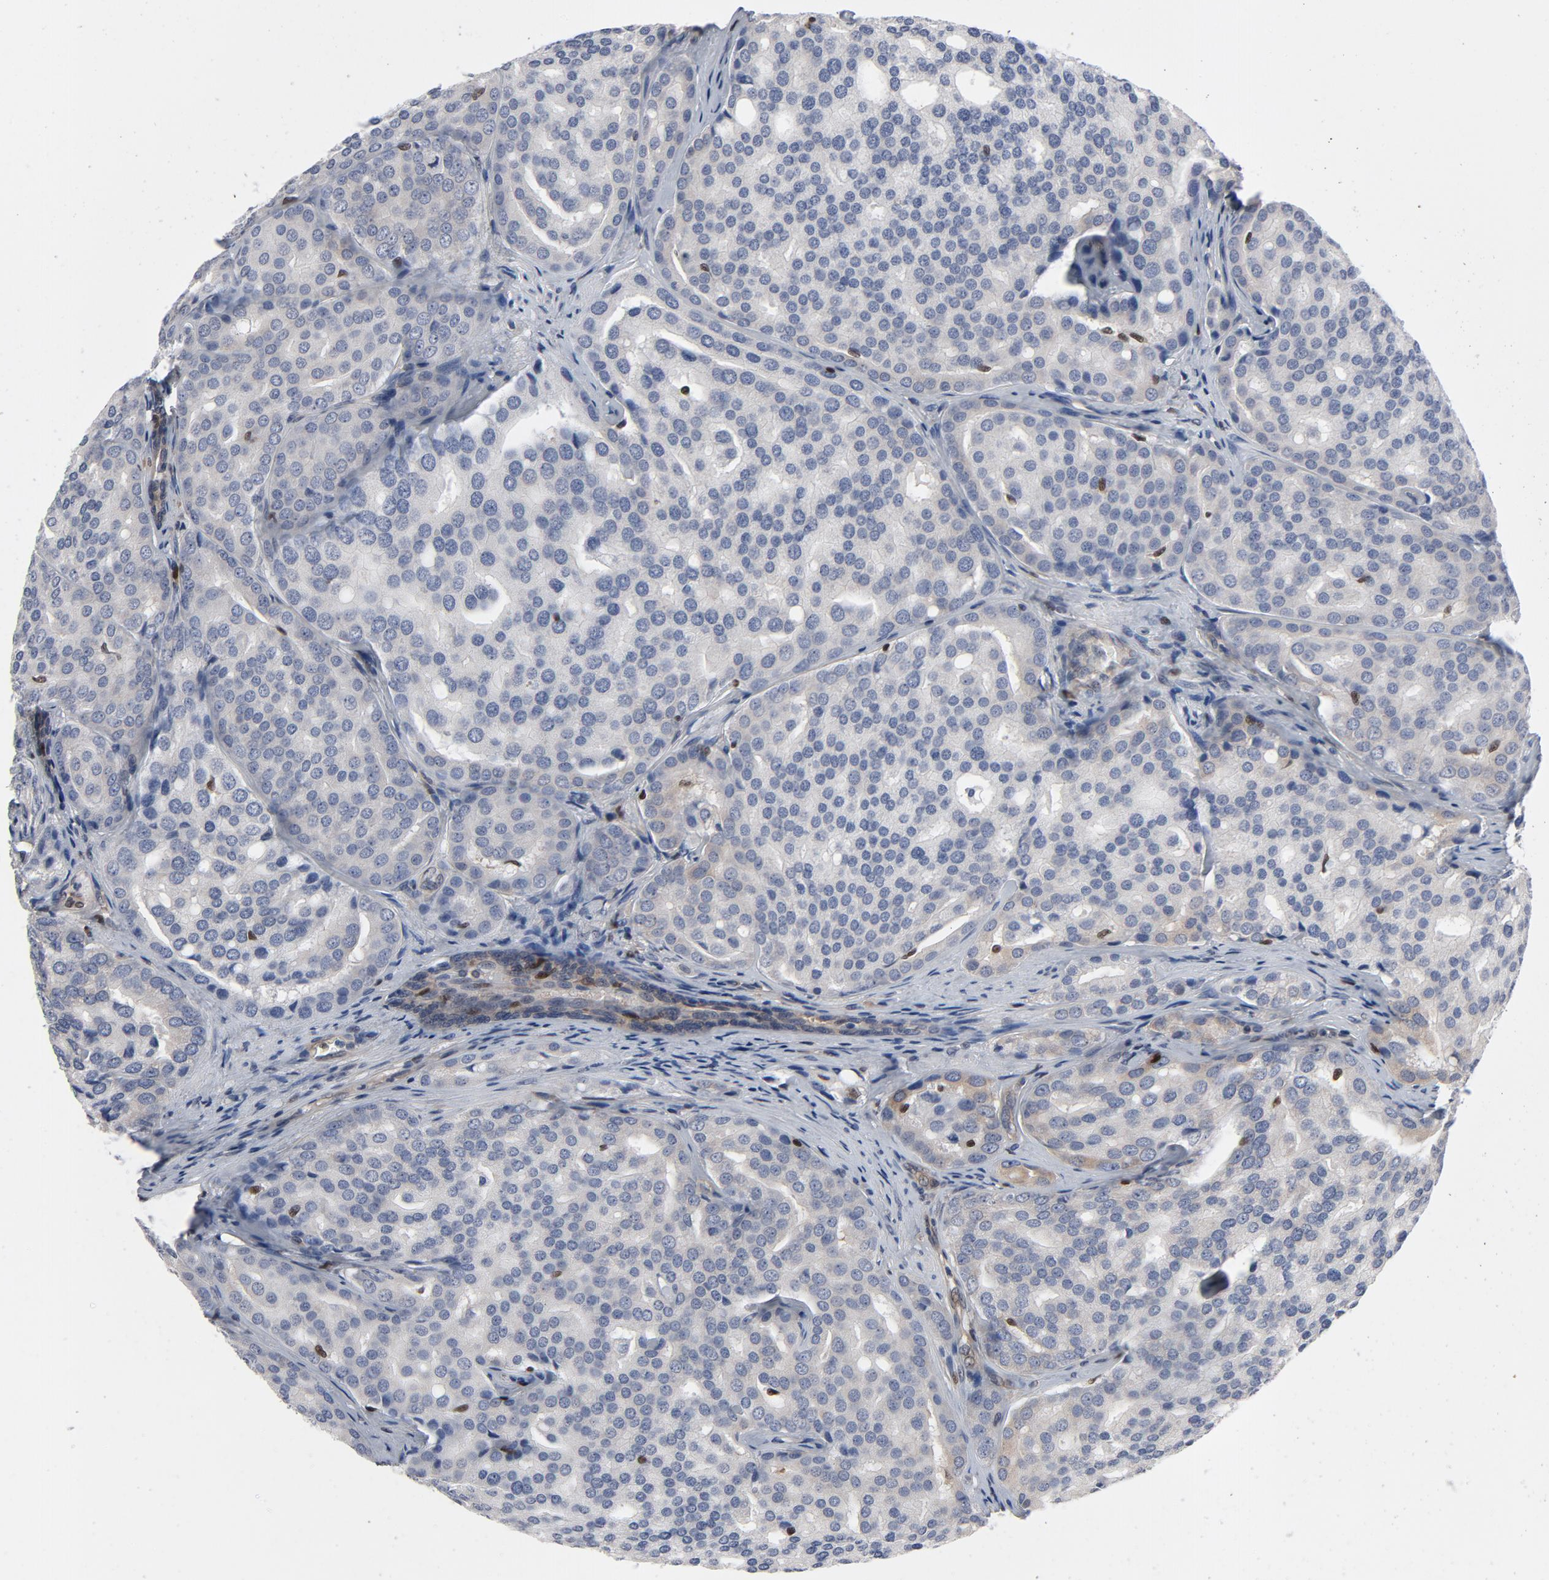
{"staining": {"intensity": "negative", "quantity": "none", "location": "none"}, "tissue": "prostate cancer", "cell_type": "Tumor cells", "image_type": "cancer", "snomed": [{"axis": "morphology", "description": "Adenocarcinoma, High grade"}, {"axis": "topography", "description": "Prostate"}], "caption": "A micrograph of prostate high-grade adenocarcinoma stained for a protein reveals no brown staining in tumor cells.", "gene": "NFKB1", "patient": {"sex": "male", "age": 64}}